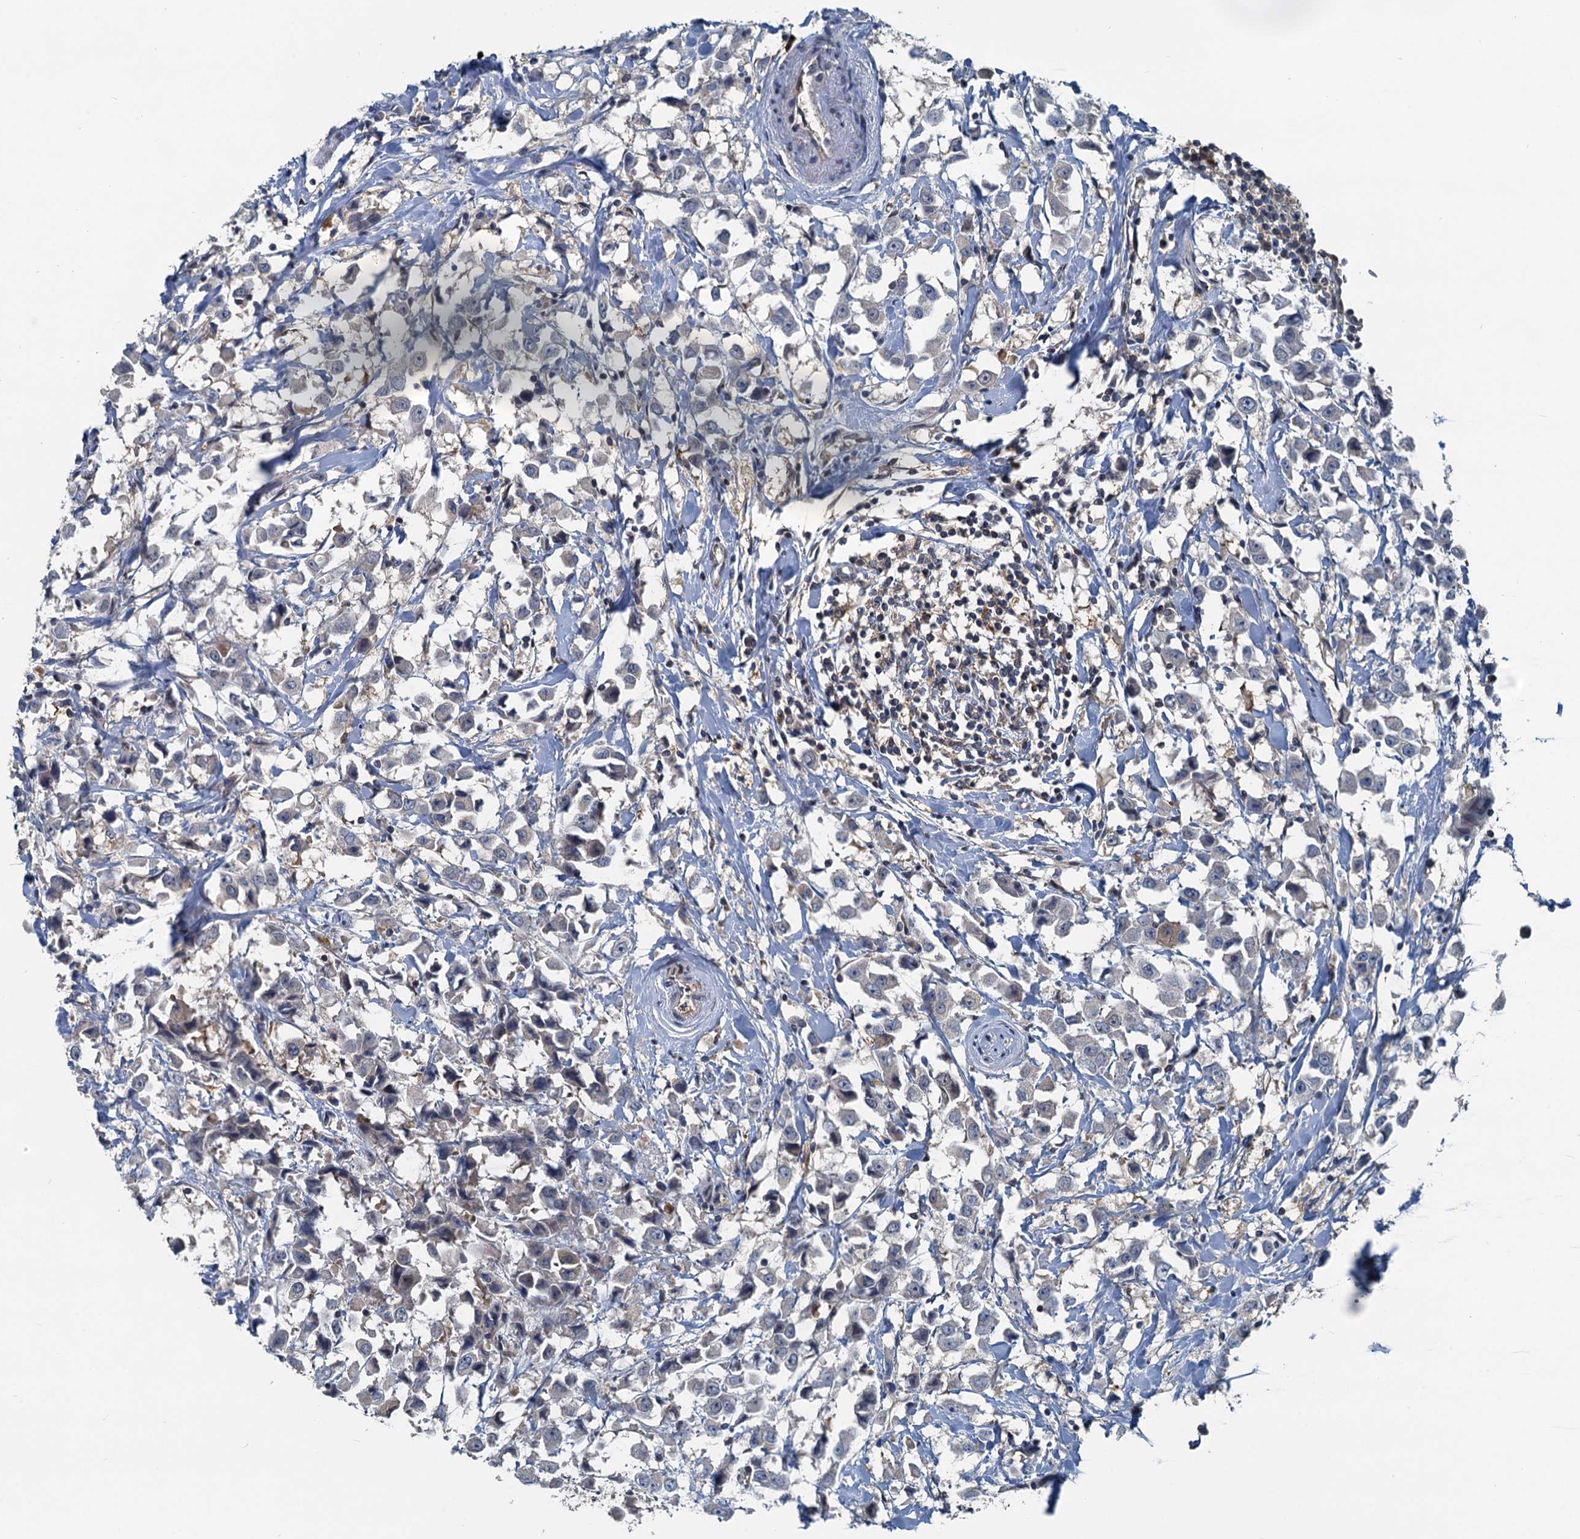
{"staining": {"intensity": "negative", "quantity": "none", "location": "none"}, "tissue": "breast cancer", "cell_type": "Tumor cells", "image_type": "cancer", "snomed": [{"axis": "morphology", "description": "Duct carcinoma"}, {"axis": "topography", "description": "Breast"}], "caption": "This is a histopathology image of immunohistochemistry (IHC) staining of breast intraductal carcinoma, which shows no expression in tumor cells.", "gene": "GCLM", "patient": {"sex": "female", "age": 61}}